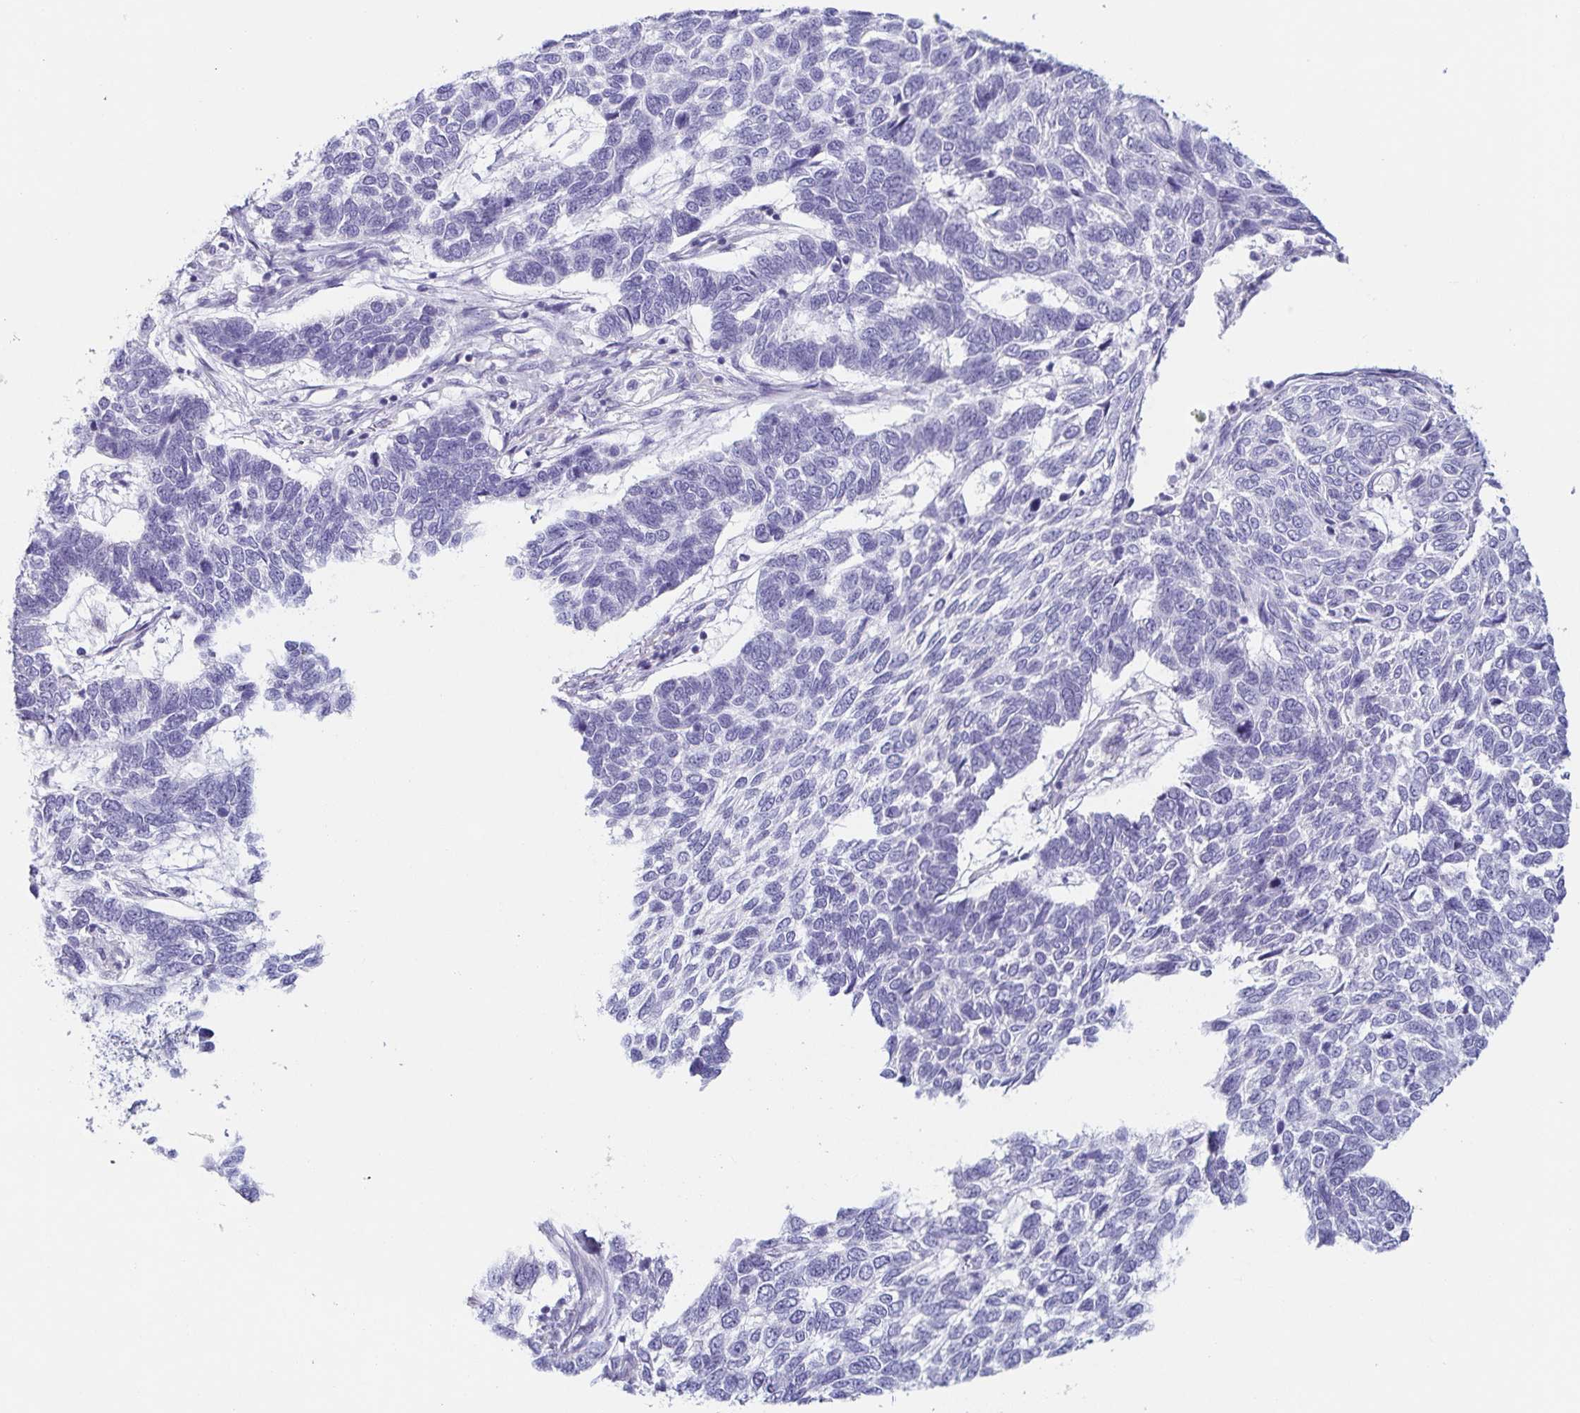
{"staining": {"intensity": "negative", "quantity": "none", "location": "none"}, "tissue": "skin cancer", "cell_type": "Tumor cells", "image_type": "cancer", "snomed": [{"axis": "morphology", "description": "Basal cell carcinoma"}, {"axis": "topography", "description": "Skin"}], "caption": "A high-resolution image shows IHC staining of skin cancer, which reveals no significant staining in tumor cells.", "gene": "PRR27", "patient": {"sex": "female", "age": 65}}